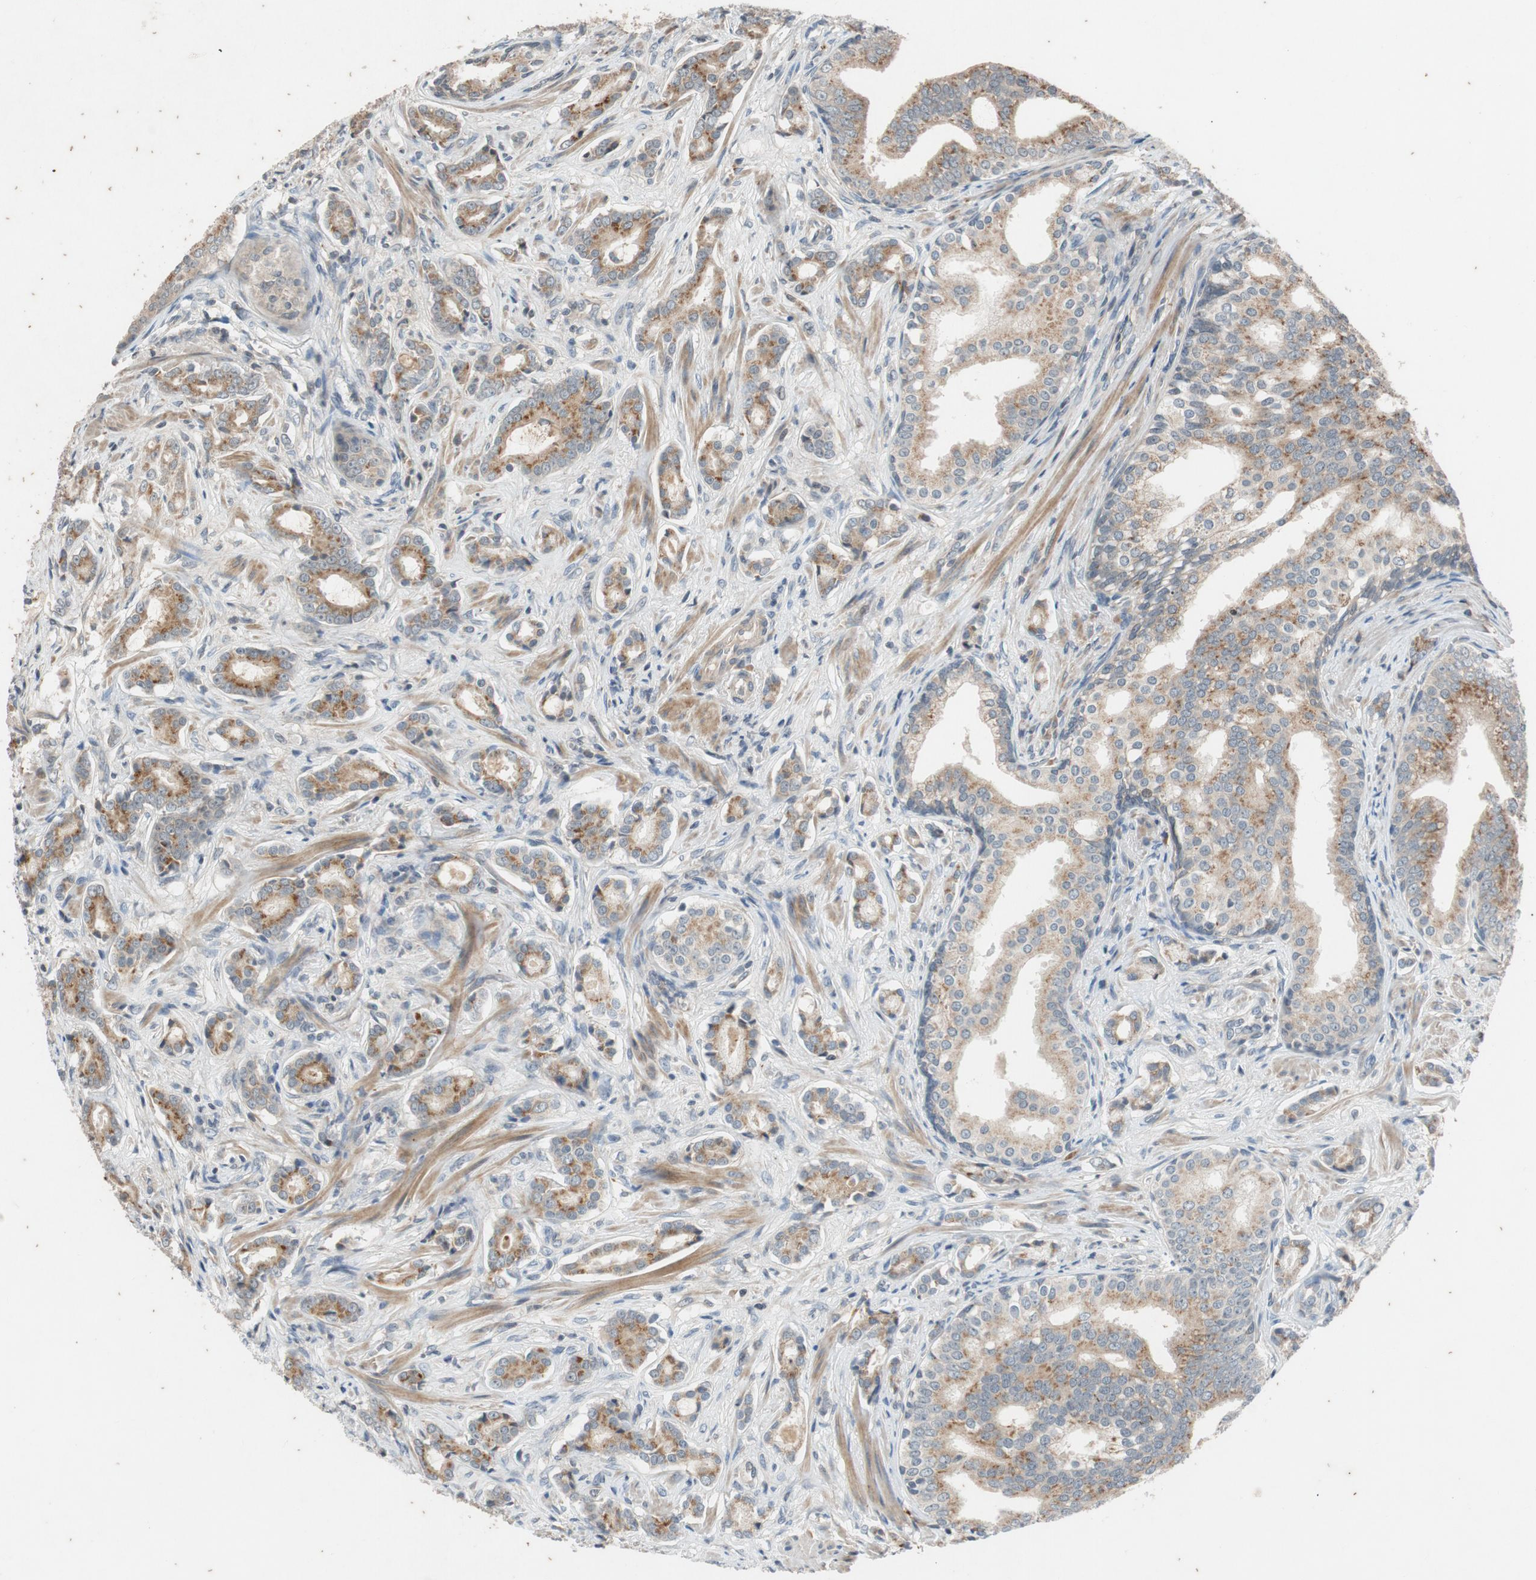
{"staining": {"intensity": "moderate", "quantity": ">75%", "location": "cytoplasmic/membranous"}, "tissue": "prostate cancer", "cell_type": "Tumor cells", "image_type": "cancer", "snomed": [{"axis": "morphology", "description": "Adenocarcinoma, Low grade"}, {"axis": "topography", "description": "Prostate"}], "caption": "Tumor cells reveal moderate cytoplasmic/membranous staining in approximately >75% of cells in prostate adenocarcinoma (low-grade).", "gene": "ATP2C1", "patient": {"sex": "male", "age": 58}}